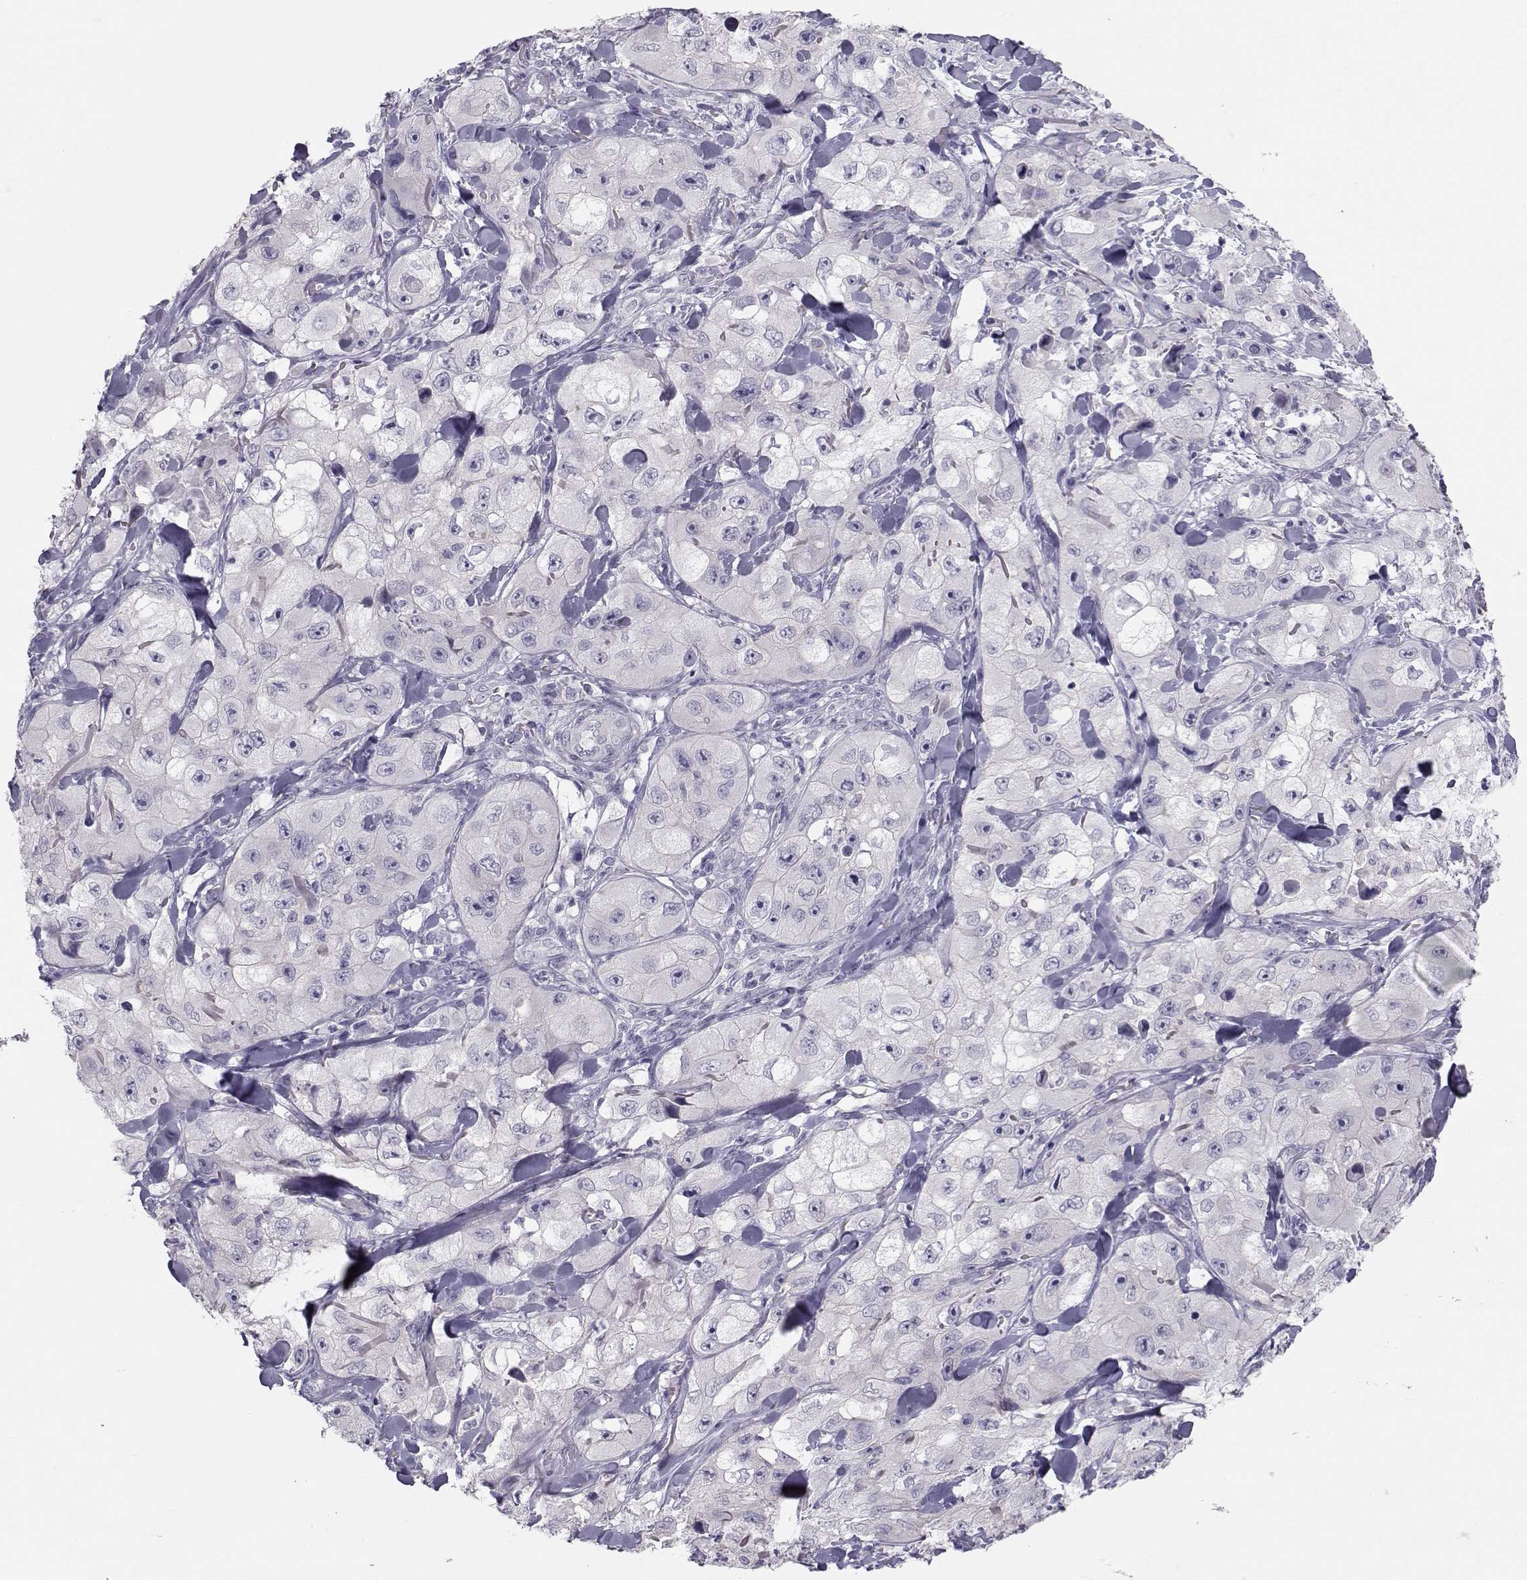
{"staining": {"intensity": "negative", "quantity": "none", "location": "none"}, "tissue": "skin cancer", "cell_type": "Tumor cells", "image_type": "cancer", "snomed": [{"axis": "morphology", "description": "Squamous cell carcinoma, NOS"}, {"axis": "topography", "description": "Skin"}, {"axis": "topography", "description": "Subcutis"}], "caption": "Tumor cells show no significant staining in skin squamous cell carcinoma.", "gene": "GARIN3", "patient": {"sex": "male", "age": 73}}